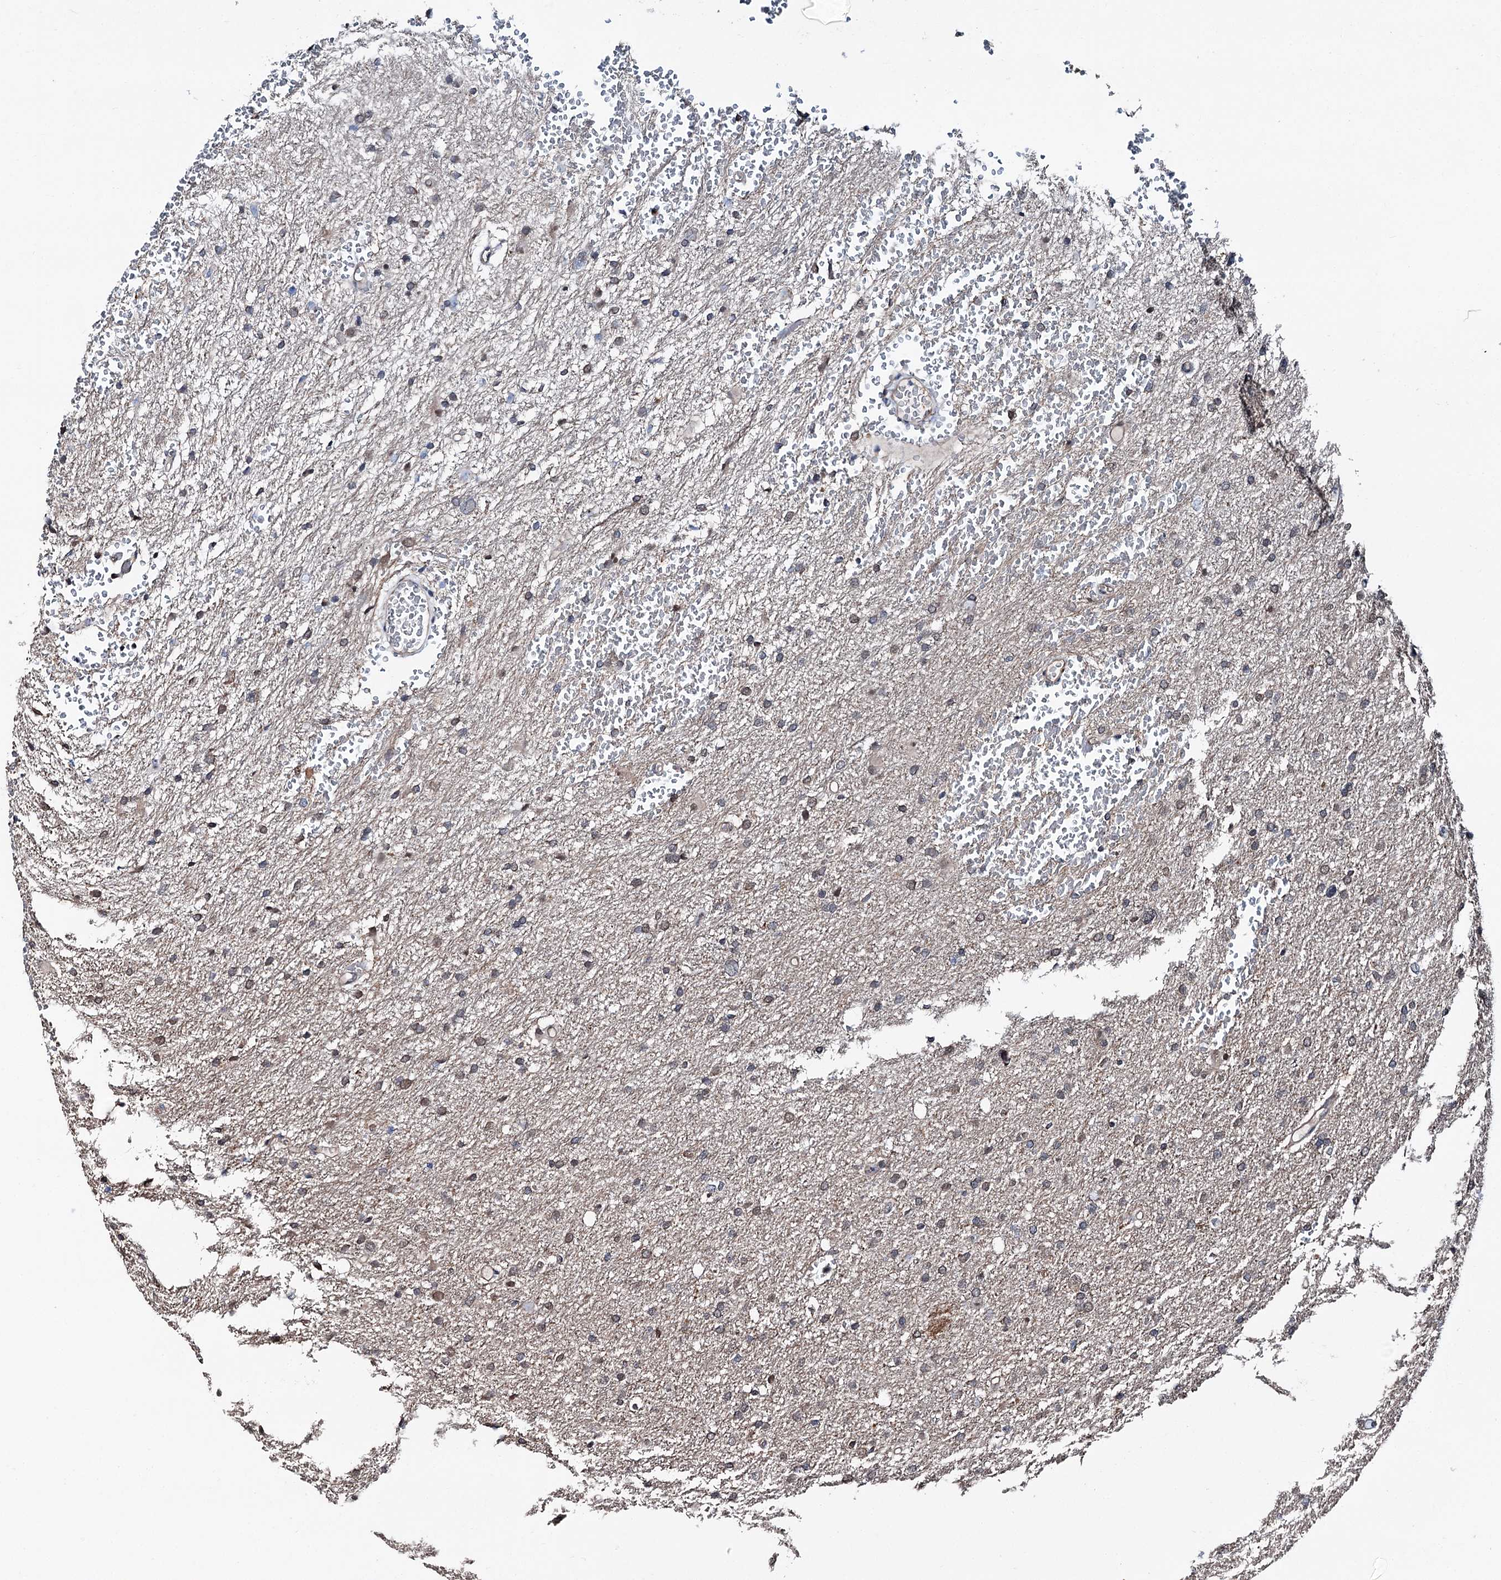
{"staining": {"intensity": "weak", "quantity": "<25%", "location": "cytoplasmic/membranous"}, "tissue": "glioma", "cell_type": "Tumor cells", "image_type": "cancer", "snomed": [{"axis": "morphology", "description": "Glioma, malignant, High grade"}, {"axis": "topography", "description": "Cerebral cortex"}], "caption": "Malignant glioma (high-grade) was stained to show a protein in brown. There is no significant staining in tumor cells. Brightfield microscopy of immunohistochemistry stained with DAB (3,3'-diaminobenzidine) (brown) and hematoxylin (blue), captured at high magnification.", "gene": "PSMD13", "patient": {"sex": "female", "age": 36}}